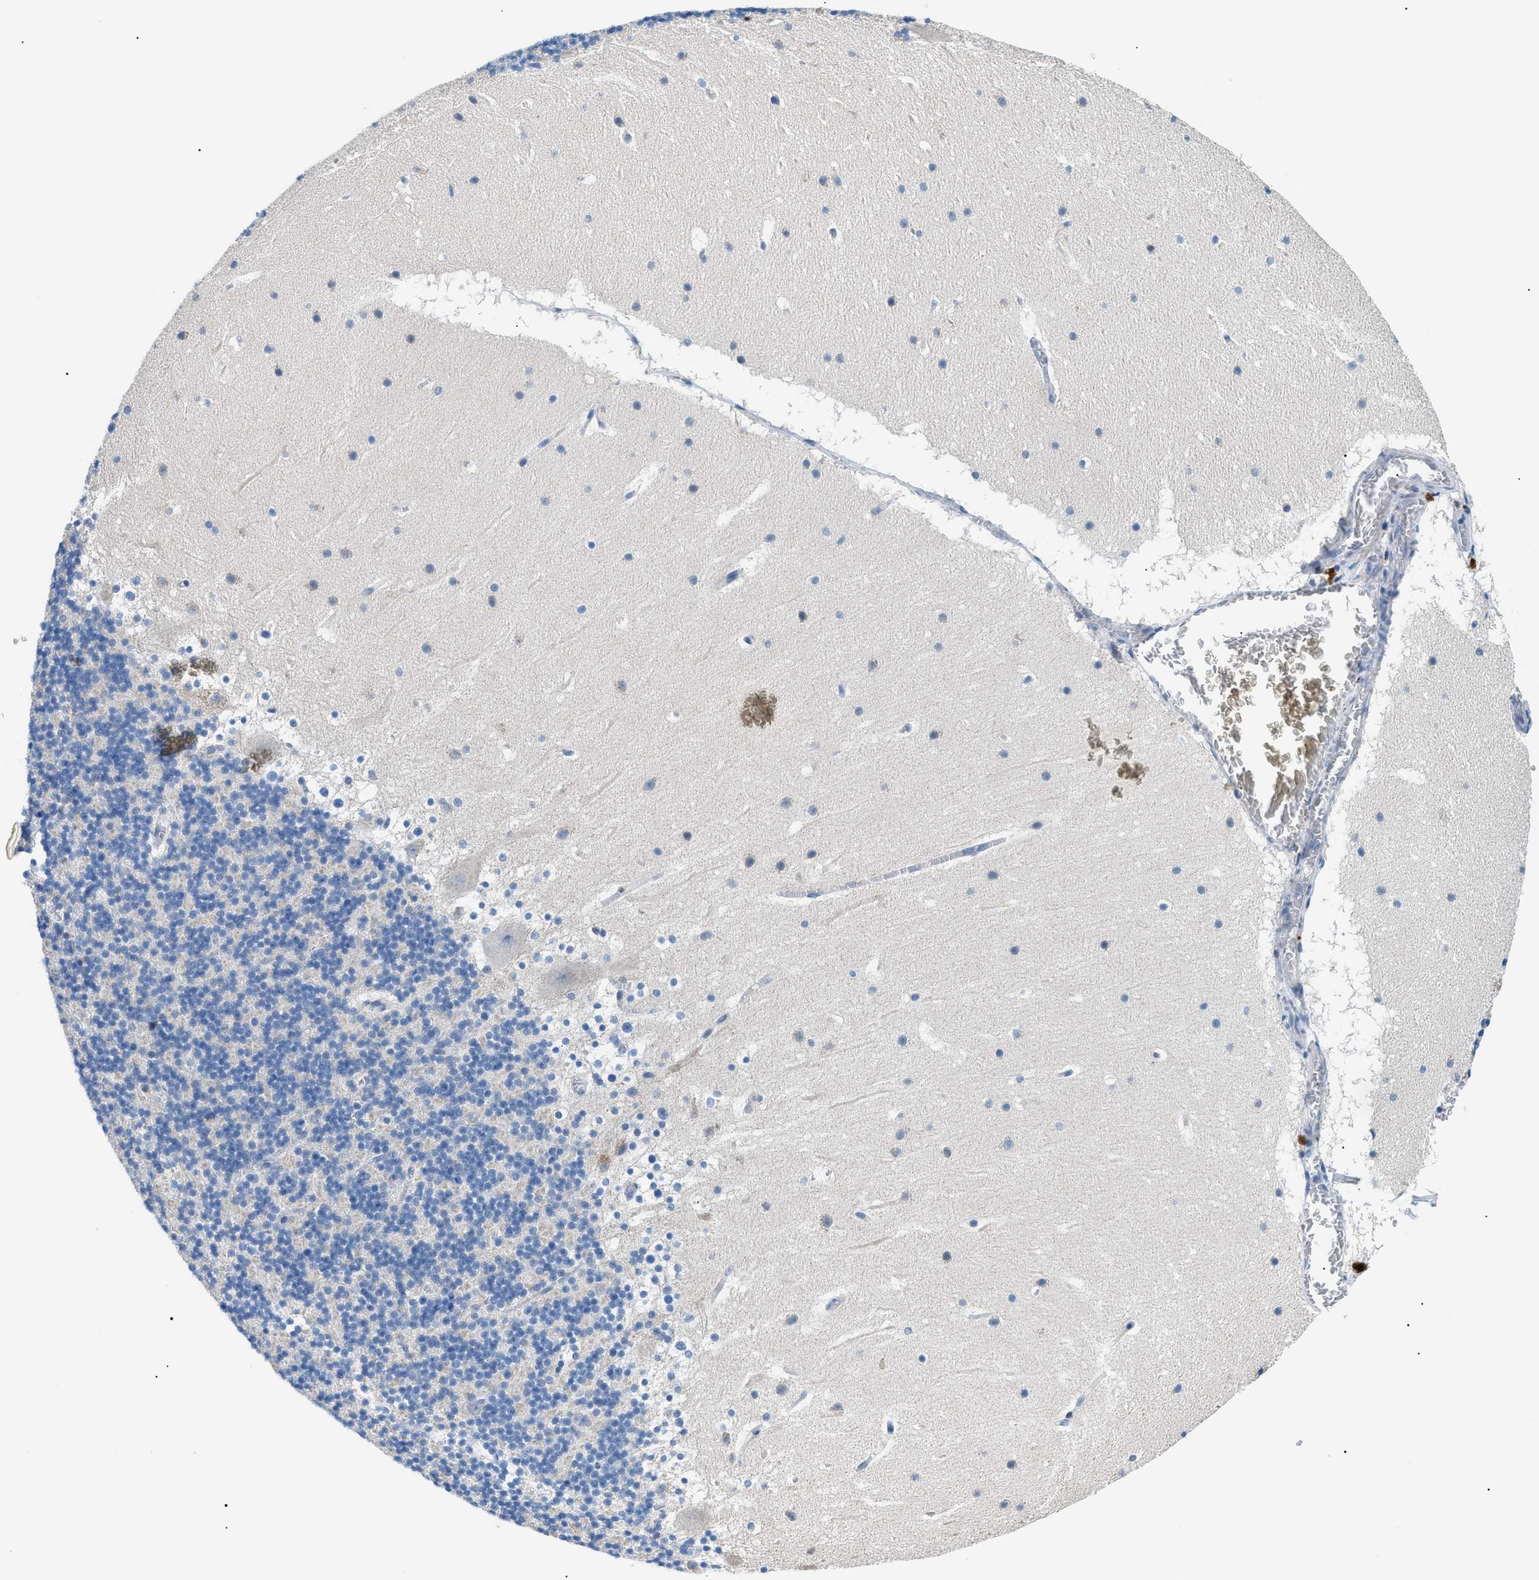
{"staining": {"intensity": "negative", "quantity": "none", "location": "none"}, "tissue": "cerebellum", "cell_type": "Cells in granular layer", "image_type": "normal", "snomed": [{"axis": "morphology", "description": "Normal tissue, NOS"}, {"axis": "topography", "description": "Cerebellum"}], "caption": "Immunohistochemical staining of benign cerebellum shows no significant staining in cells in granular layer. The staining is performed using DAB (3,3'-diaminobenzidine) brown chromogen with nuclei counter-stained in using hematoxylin.", "gene": "SMARCC1", "patient": {"sex": "male", "age": 45}}